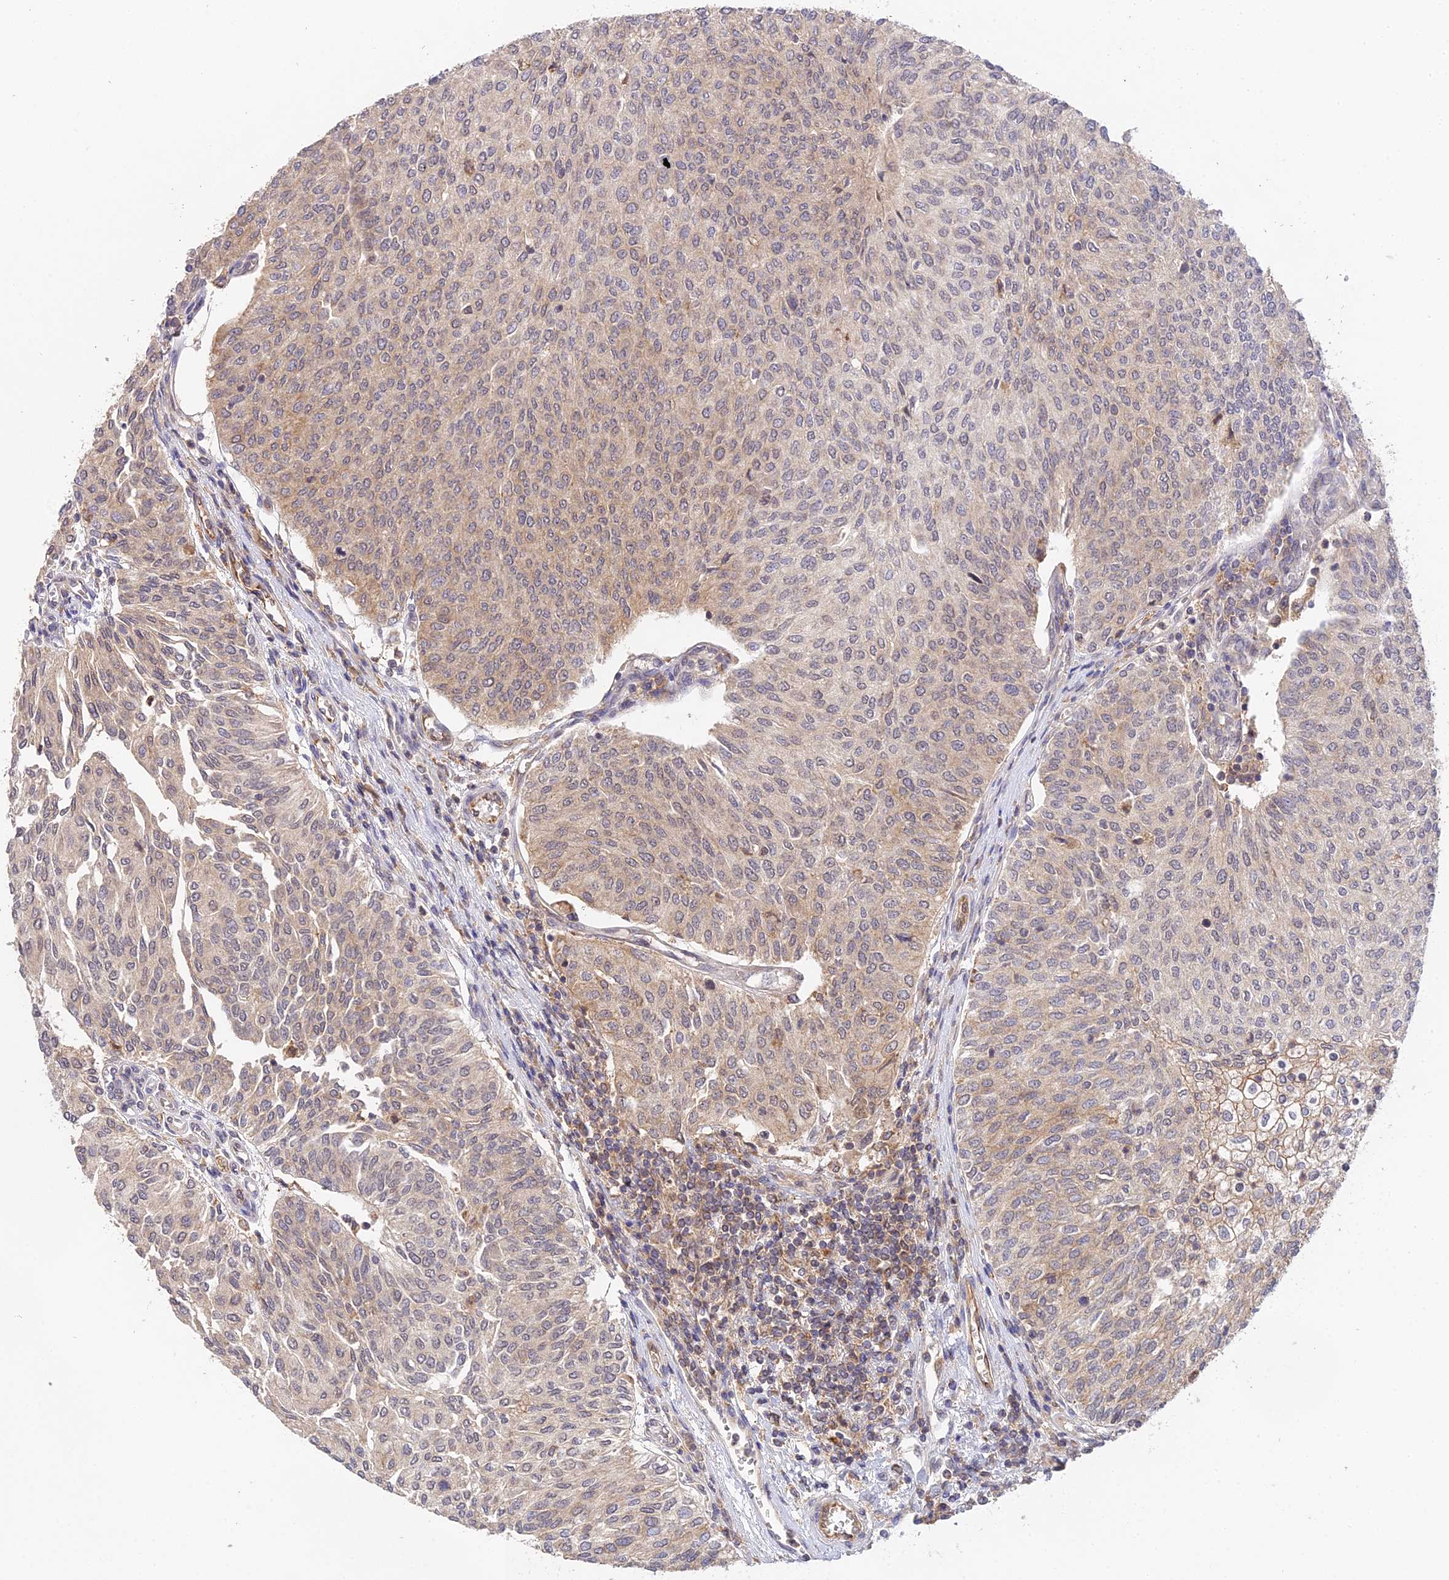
{"staining": {"intensity": "moderate", "quantity": "25%-75%", "location": "nuclear"}, "tissue": "urothelial cancer", "cell_type": "Tumor cells", "image_type": "cancer", "snomed": [{"axis": "morphology", "description": "Urothelial carcinoma, High grade"}, {"axis": "topography", "description": "Urinary bladder"}], "caption": "Urothelial carcinoma (high-grade) stained with a protein marker shows moderate staining in tumor cells.", "gene": "TPRX1", "patient": {"sex": "female", "age": 79}}